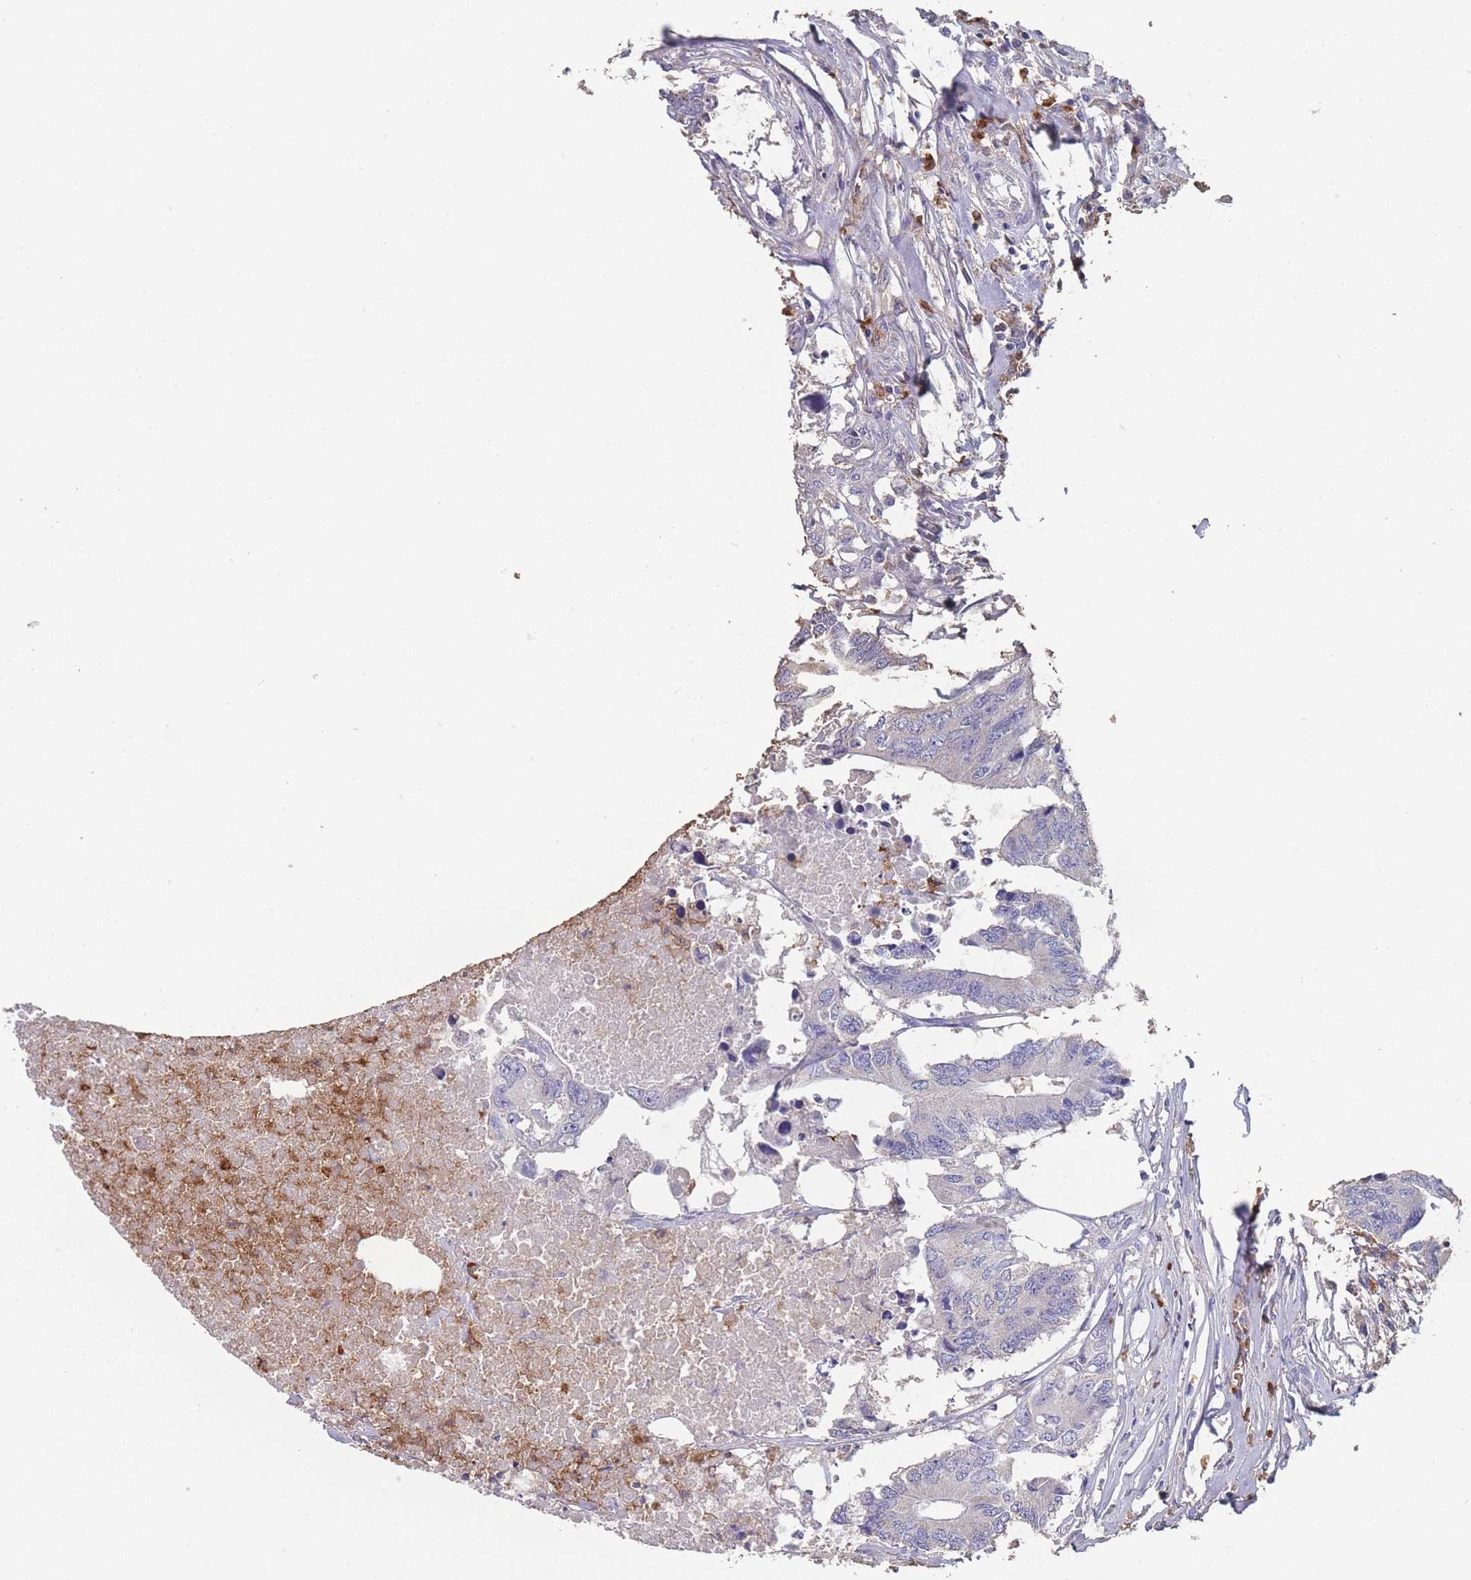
{"staining": {"intensity": "negative", "quantity": "none", "location": "none"}, "tissue": "colorectal cancer", "cell_type": "Tumor cells", "image_type": "cancer", "snomed": [{"axis": "morphology", "description": "Adenocarcinoma, NOS"}, {"axis": "topography", "description": "Colon"}], "caption": "Immunohistochemical staining of colorectal cancer shows no significant expression in tumor cells. The staining was performed using DAB (3,3'-diaminobenzidine) to visualize the protein expression in brown, while the nuclei were stained in blue with hematoxylin (Magnification: 20x).", "gene": "CLEC12A", "patient": {"sex": "male", "age": 71}}